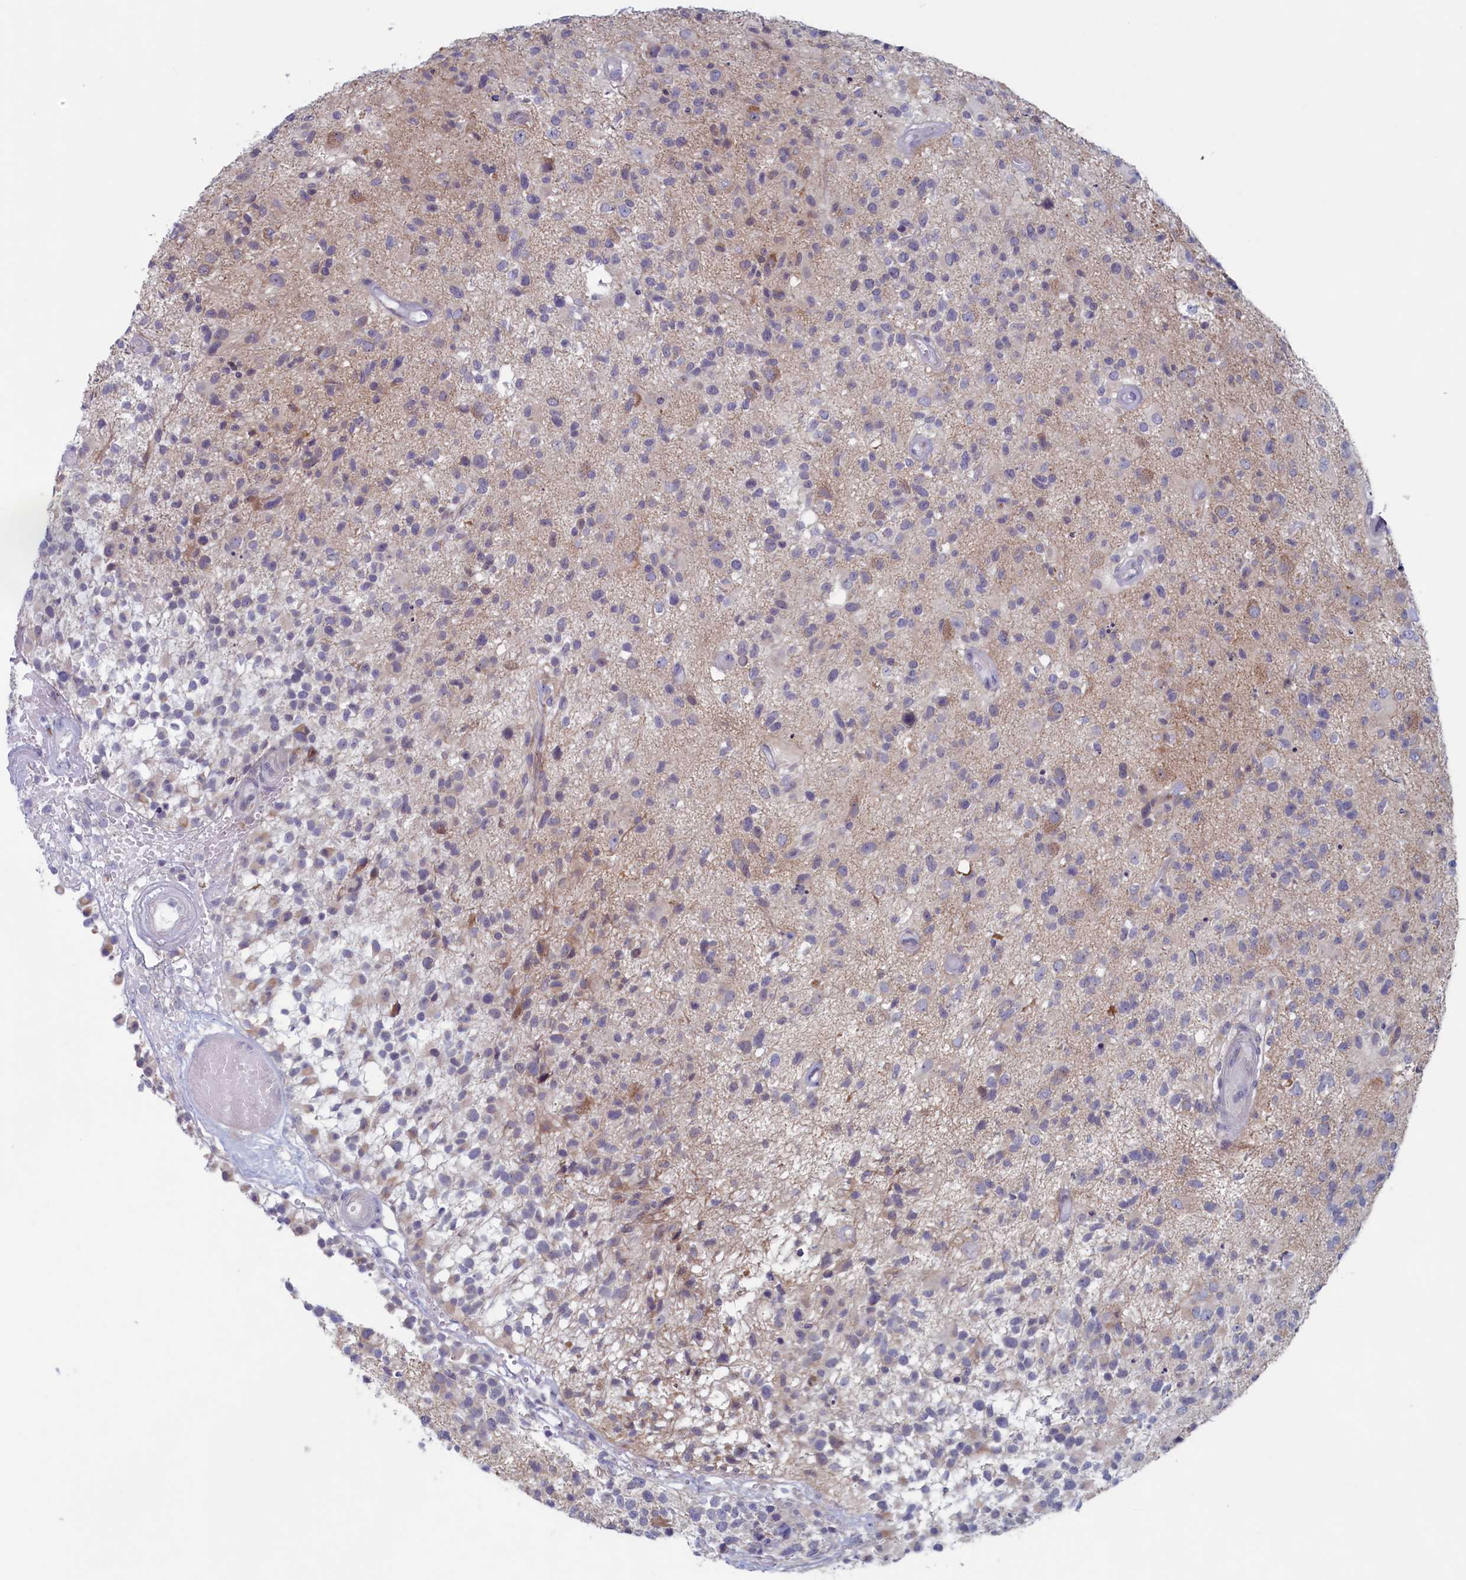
{"staining": {"intensity": "negative", "quantity": "none", "location": "none"}, "tissue": "glioma", "cell_type": "Tumor cells", "image_type": "cancer", "snomed": [{"axis": "morphology", "description": "Glioma, malignant, High grade"}, {"axis": "morphology", "description": "Glioblastoma, NOS"}, {"axis": "topography", "description": "Brain"}], "caption": "Tumor cells show no significant positivity in glioblastoma.", "gene": "WDR76", "patient": {"sex": "male", "age": 60}}